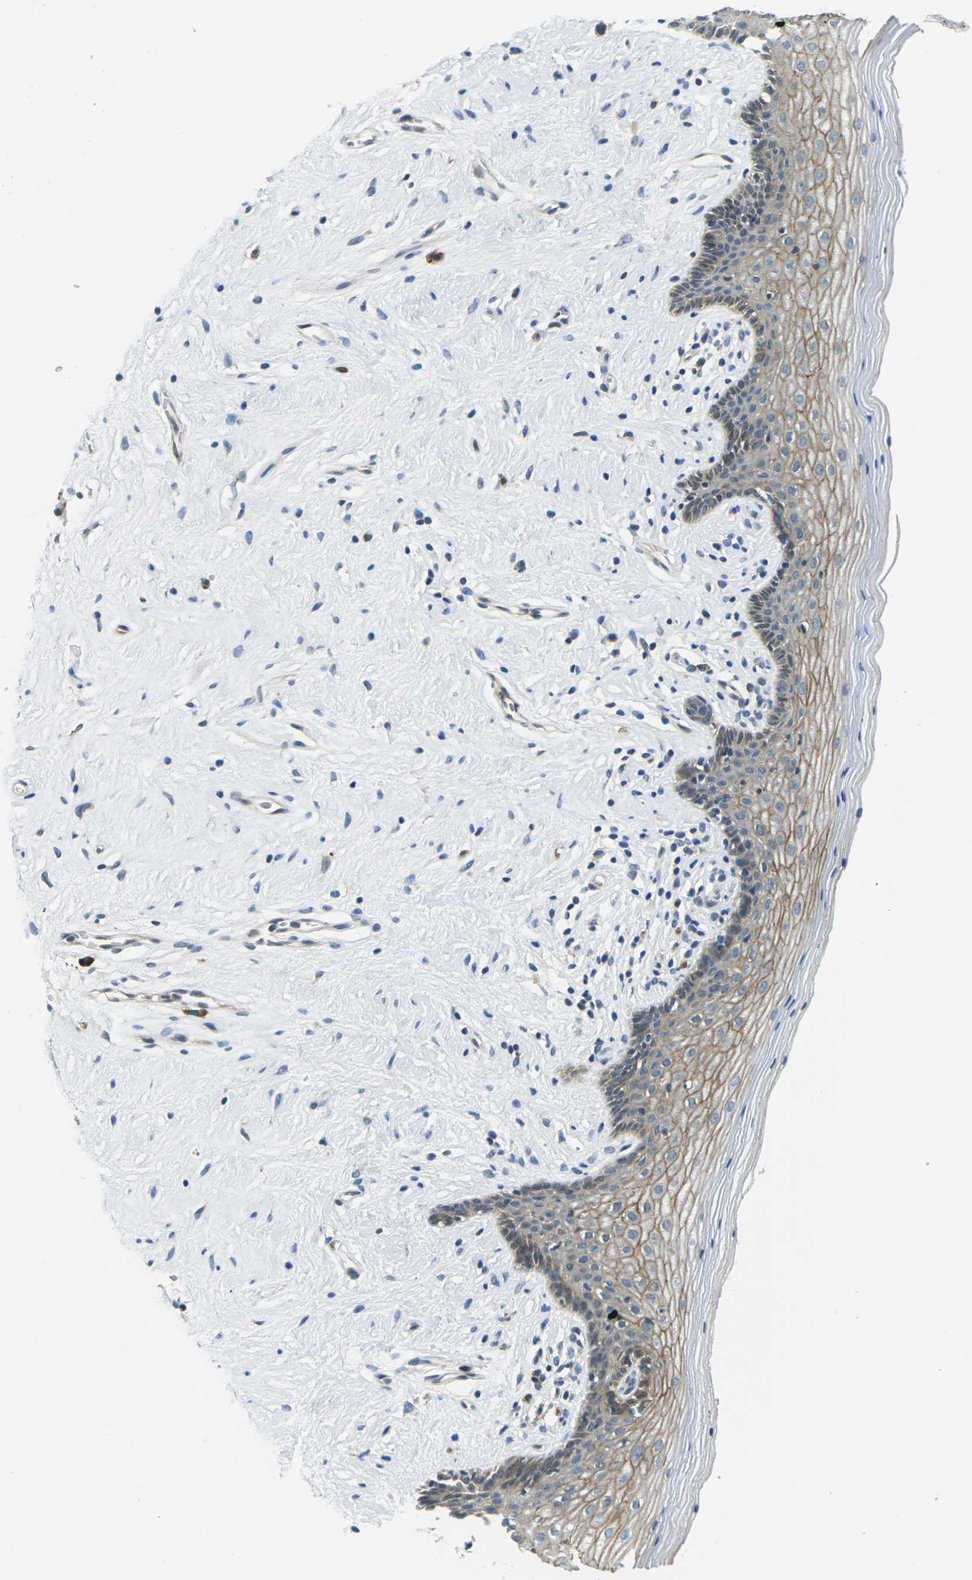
{"staining": {"intensity": "moderate", "quantity": ">75%", "location": "cytoplasmic/membranous"}, "tissue": "vagina", "cell_type": "Squamous epithelial cells", "image_type": "normal", "snomed": [{"axis": "morphology", "description": "Normal tissue, NOS"}, {"axis": "topography", "description": "Vagina"}], "caption": "Protein expression analysis of benign human vagina reveals moderate cytoplasmic/membranous staining in approximately >75% of squamous epithelial cells.", "gene": "SLC13A3", "patient": {"sex": "female", "age": 44}}